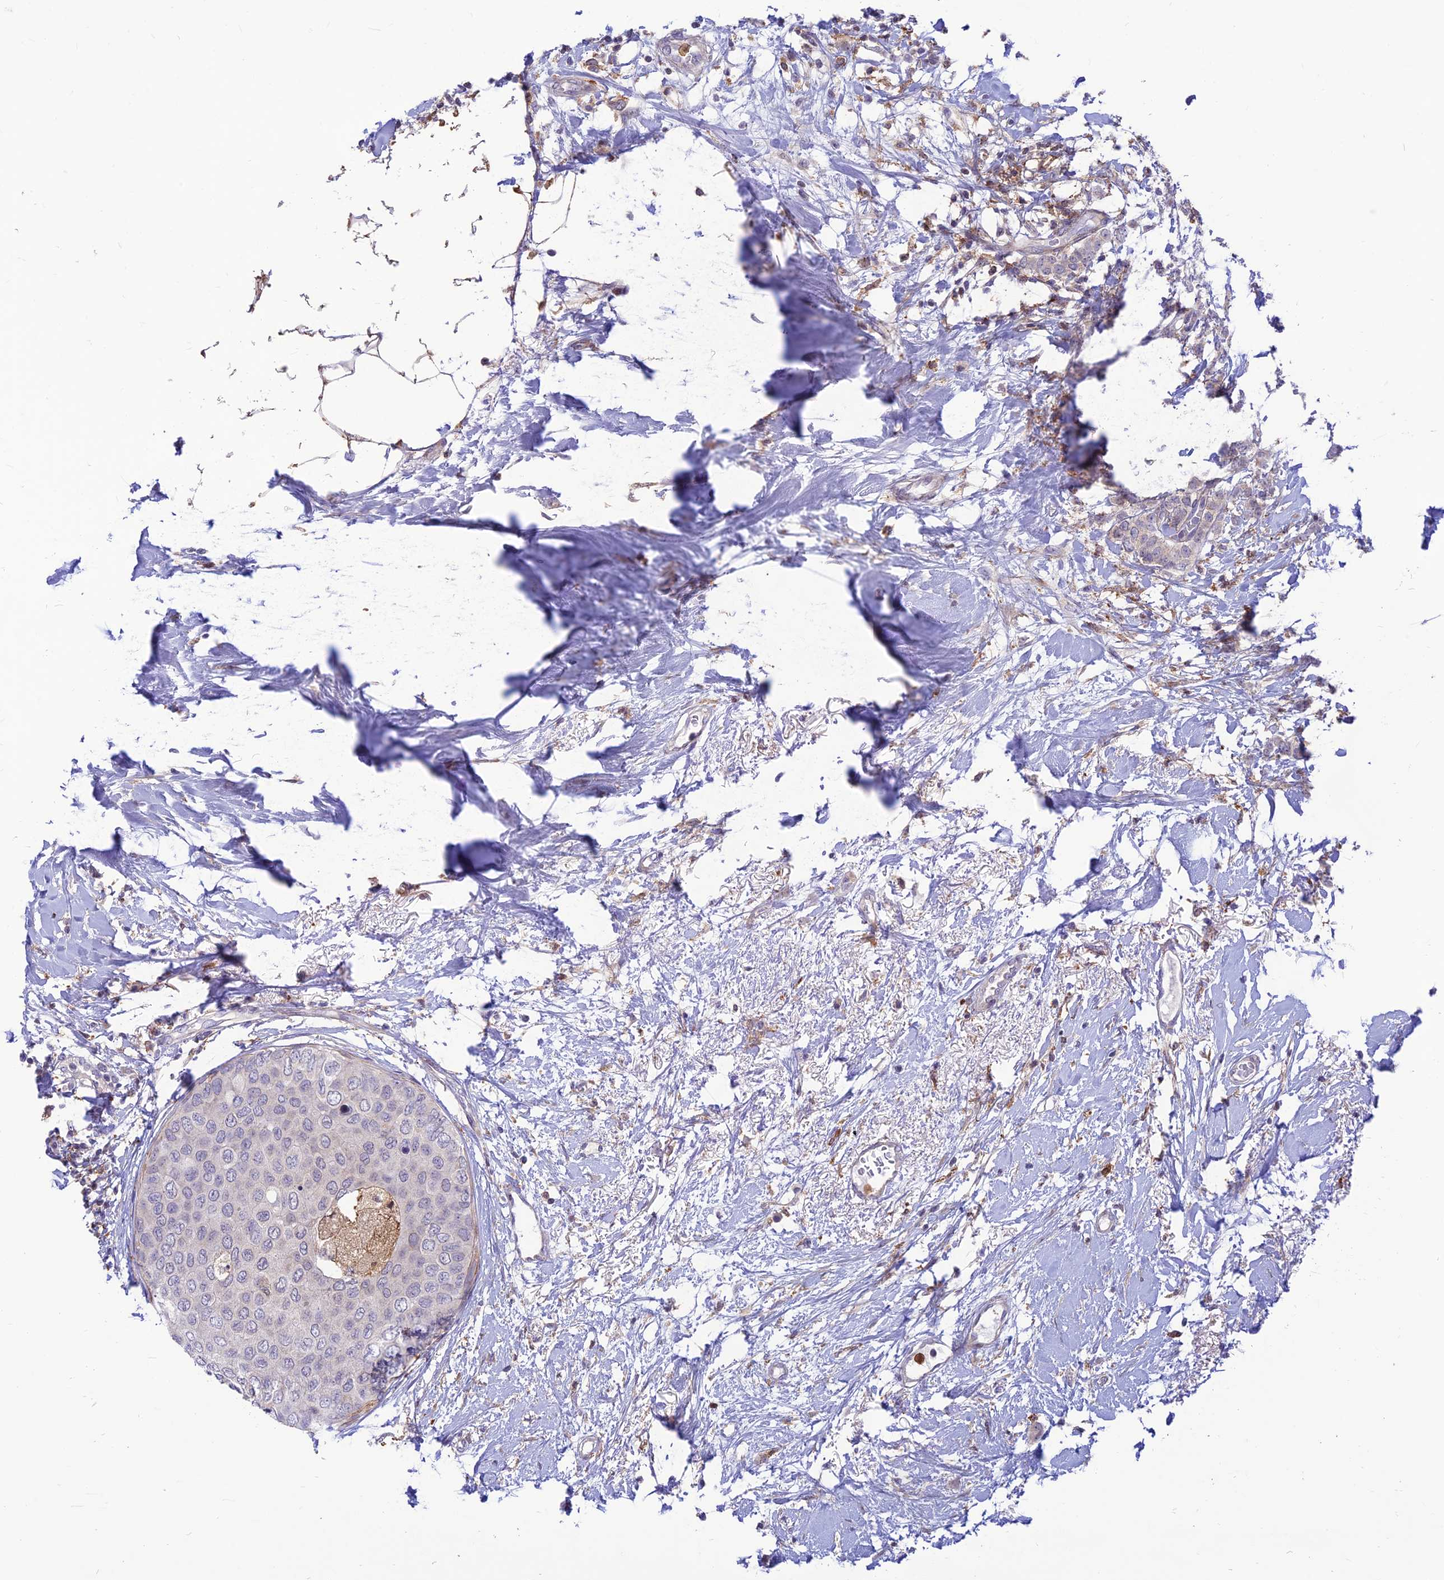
{"staining": {"intensity": "negative", "quantity": "none", "location": "none"}, "tissue": "breast cancer", "cell_type": "Tumor cells", "image_type": "cancer", "snomed": [{"axis": "morphology", "description": "Duct carcinoma"}, {"axis": "topography", "description": "Breast"}], "caption": "Tumor cells show no significant positivity in breast cancer (infiltrating ductal carcinoma). (Stains: DAB (3,3'-diaminobenzidine) immunohistochemistry with hematoxylin counter stain, Microscopy: brightfield microscopy at high magnification).", "gene": "FAM186B", "patient": {"sex": "female", "age": 72}}